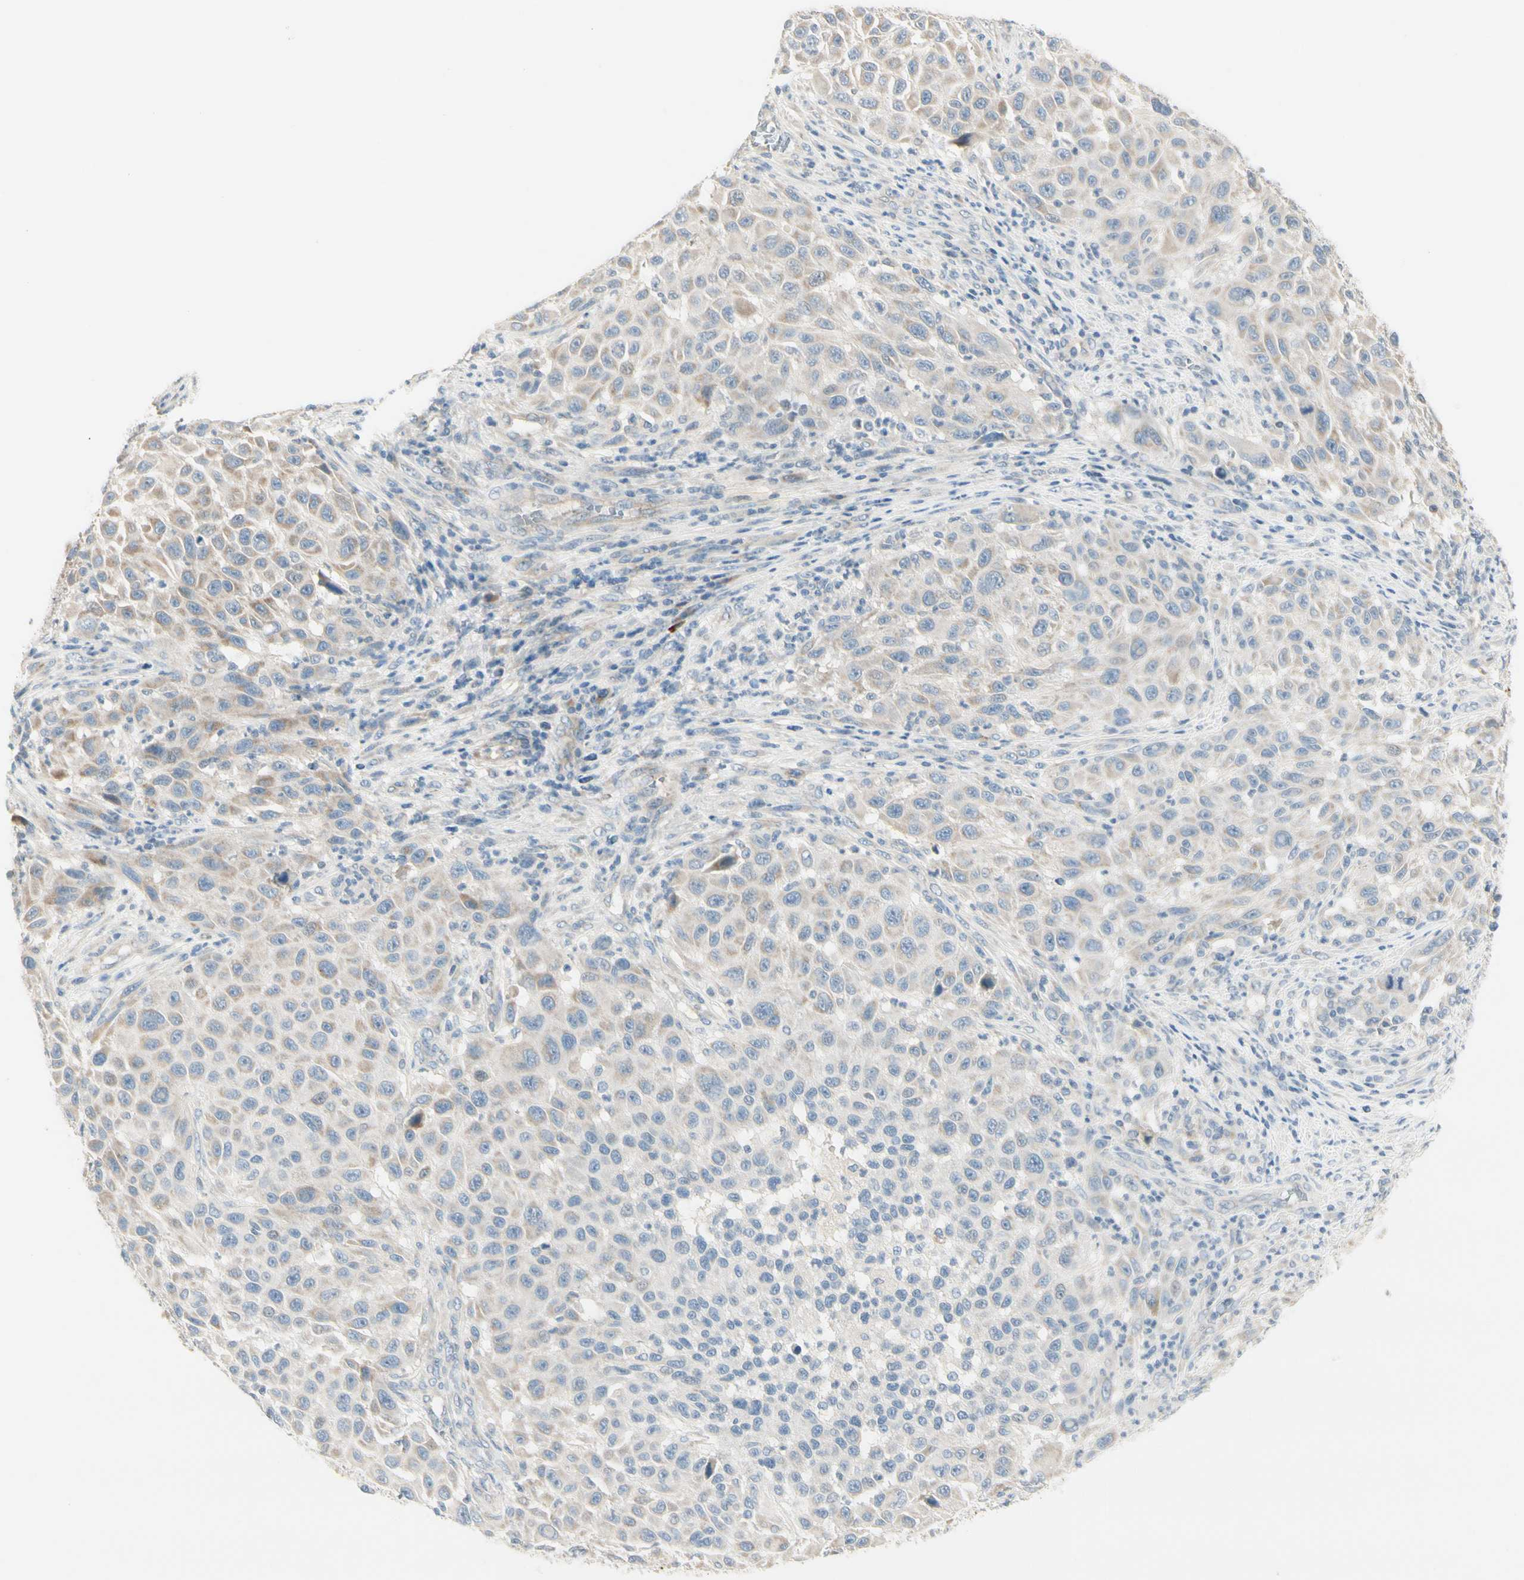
{"staining": {"intensity": "weak", "quantity": "<25%", "location": "cytoplasmic/membranous"}, "tissue": "melanoma", "cell_type": "Tumor cells", "image_type": "cancer", "snomed": [{"axis": "morphology", "description": "Malignant melanoma, Metastatic site"}, {"axis": "topography", "description": "Lymph node"}], "caption": "A micrograph of malignant melanoma (metastatic site) stained for a protein displays no brown staining in tumor cells.", "gene": "ALDH18A1", "patient": {"sex": "male", "age": 61}}